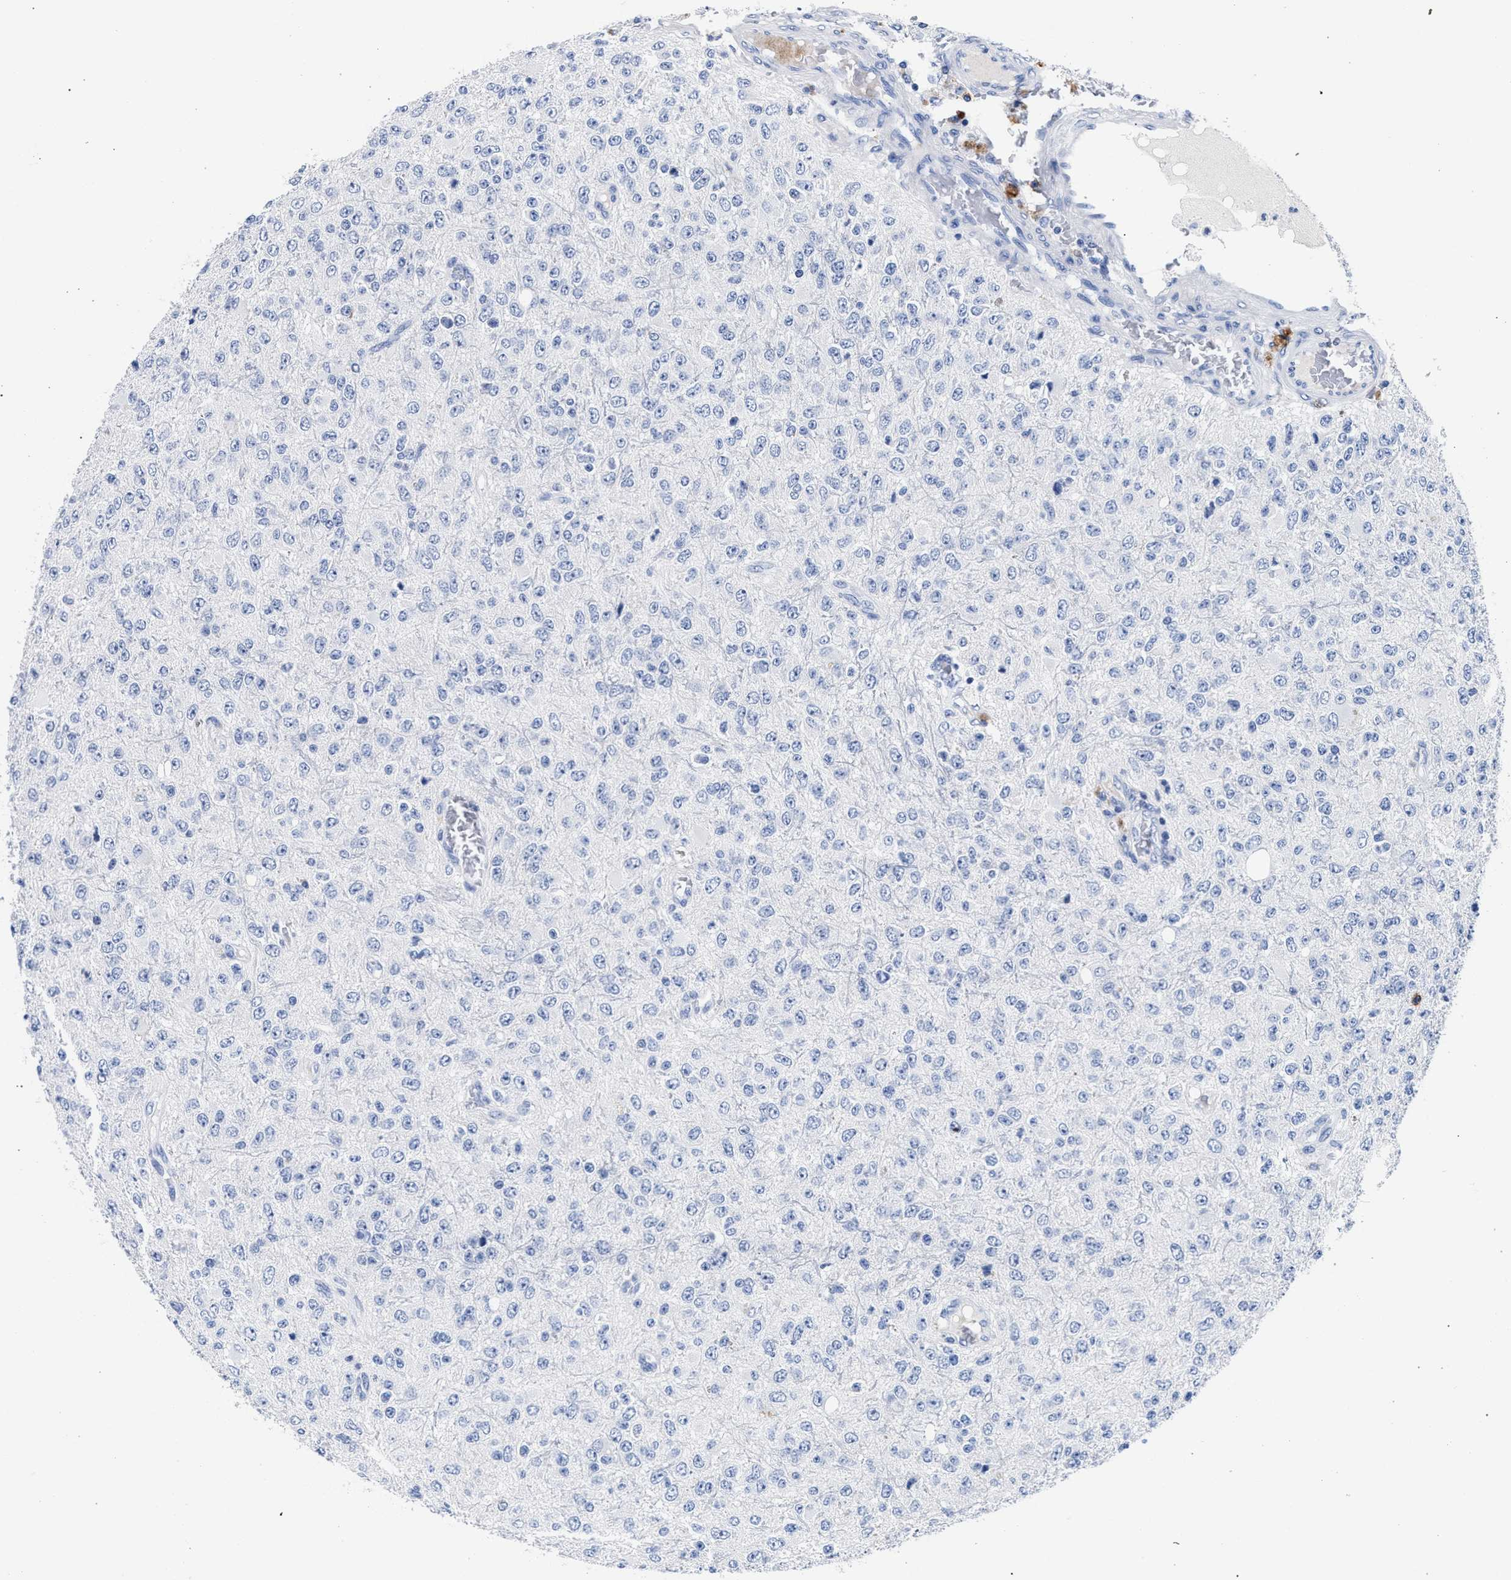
{"staining": {"intensity": "negative", "quantity": "none", "location": "none"}, "tissue": "glioma", "cell_type": "Tumor cells", "image_type": "cancer", "snomed": [{"axis": "morphology", "description": "Glioma, malignant, High grade"}, {"axis": "topography", "description": "pancreas cauda"}], "caption": "Immunohistochemical staining of glioma exhibits no significant staining in tumor cells.", "gene": "KLRK1", "patient": {"sex": "male", "age": 60}}